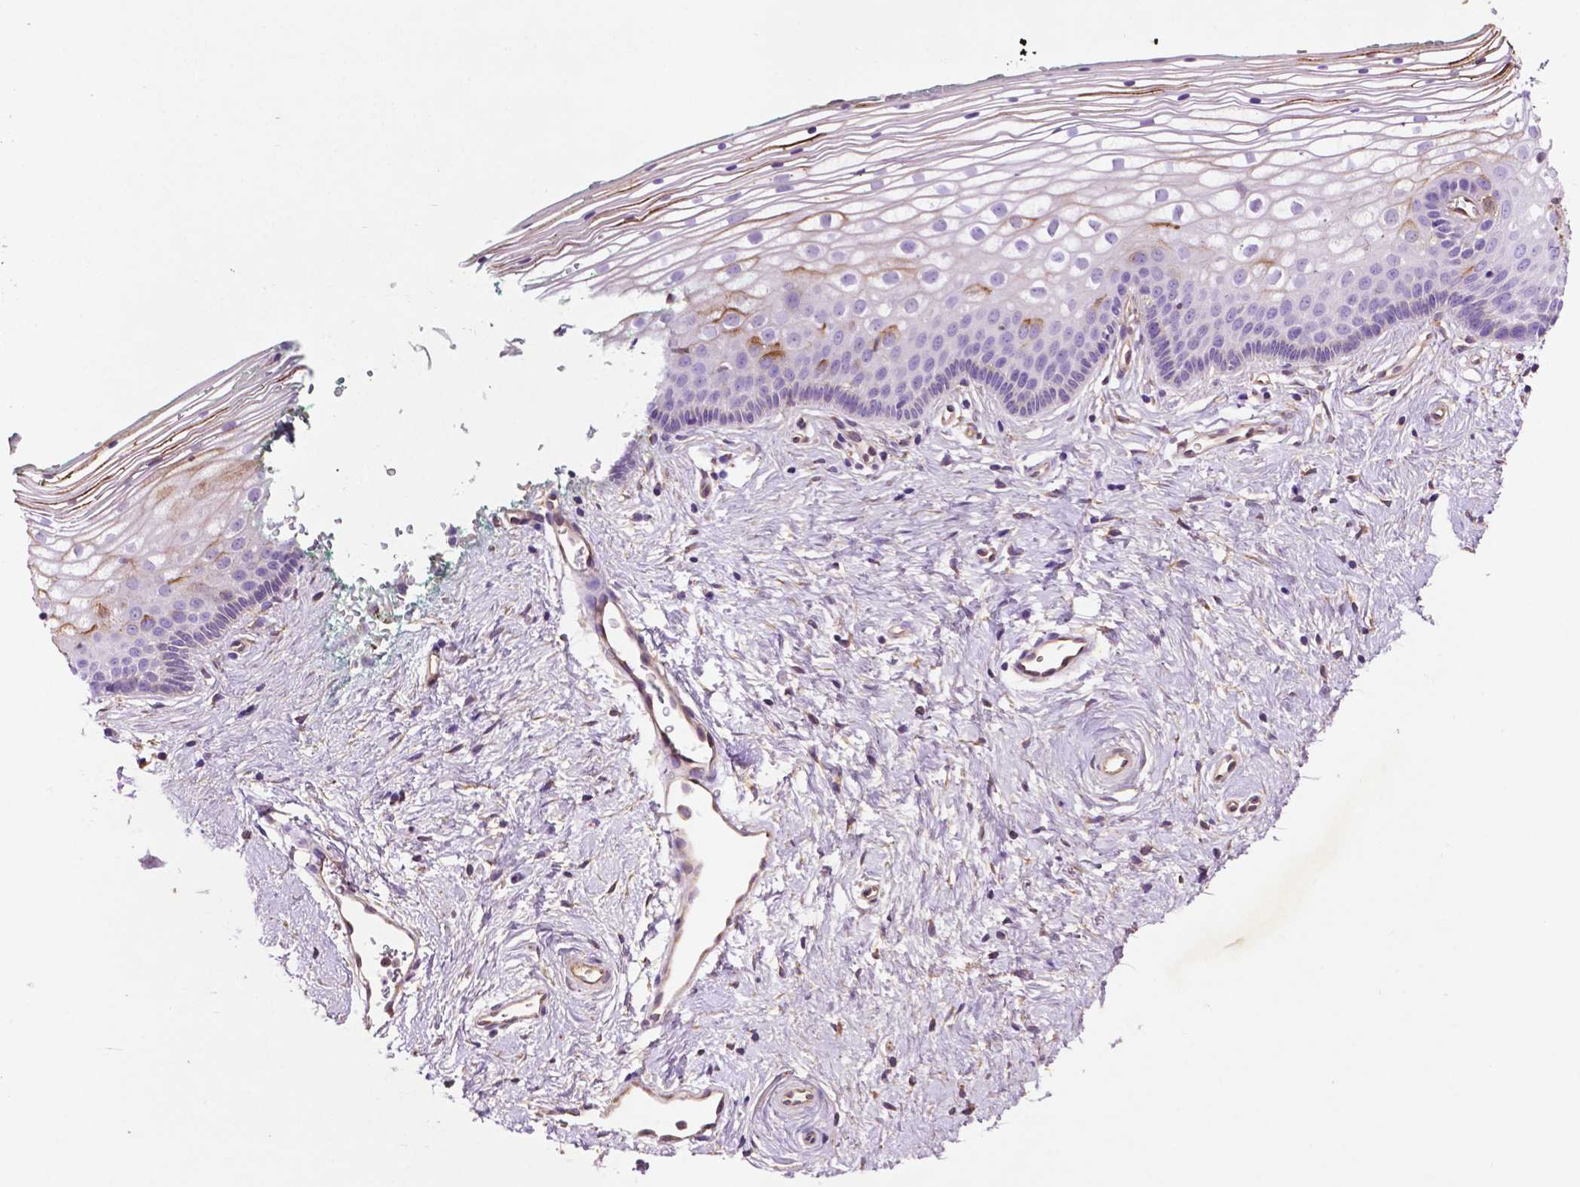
{"staining": {"intensity": "moderate", "quantity": "<25%", "location": "cytoplasmic/membranous"}, "tissue": "vagina", "cell_type": "Squamous epithelial cells", "image_type": "normal", "snomed": [{"axis": "morphology", "description": "Normal tissue, NOS"}, {"axis": "topography", "description": "Vagina"}], "caption": "Protein expression analysis of unremarkable vagina reveals moderate cytoplasmic/membranous expression in about <25% of squamous epithelial cells.", "gene": "GDPD5", "patient": {"sex": "female", "age": 36}}